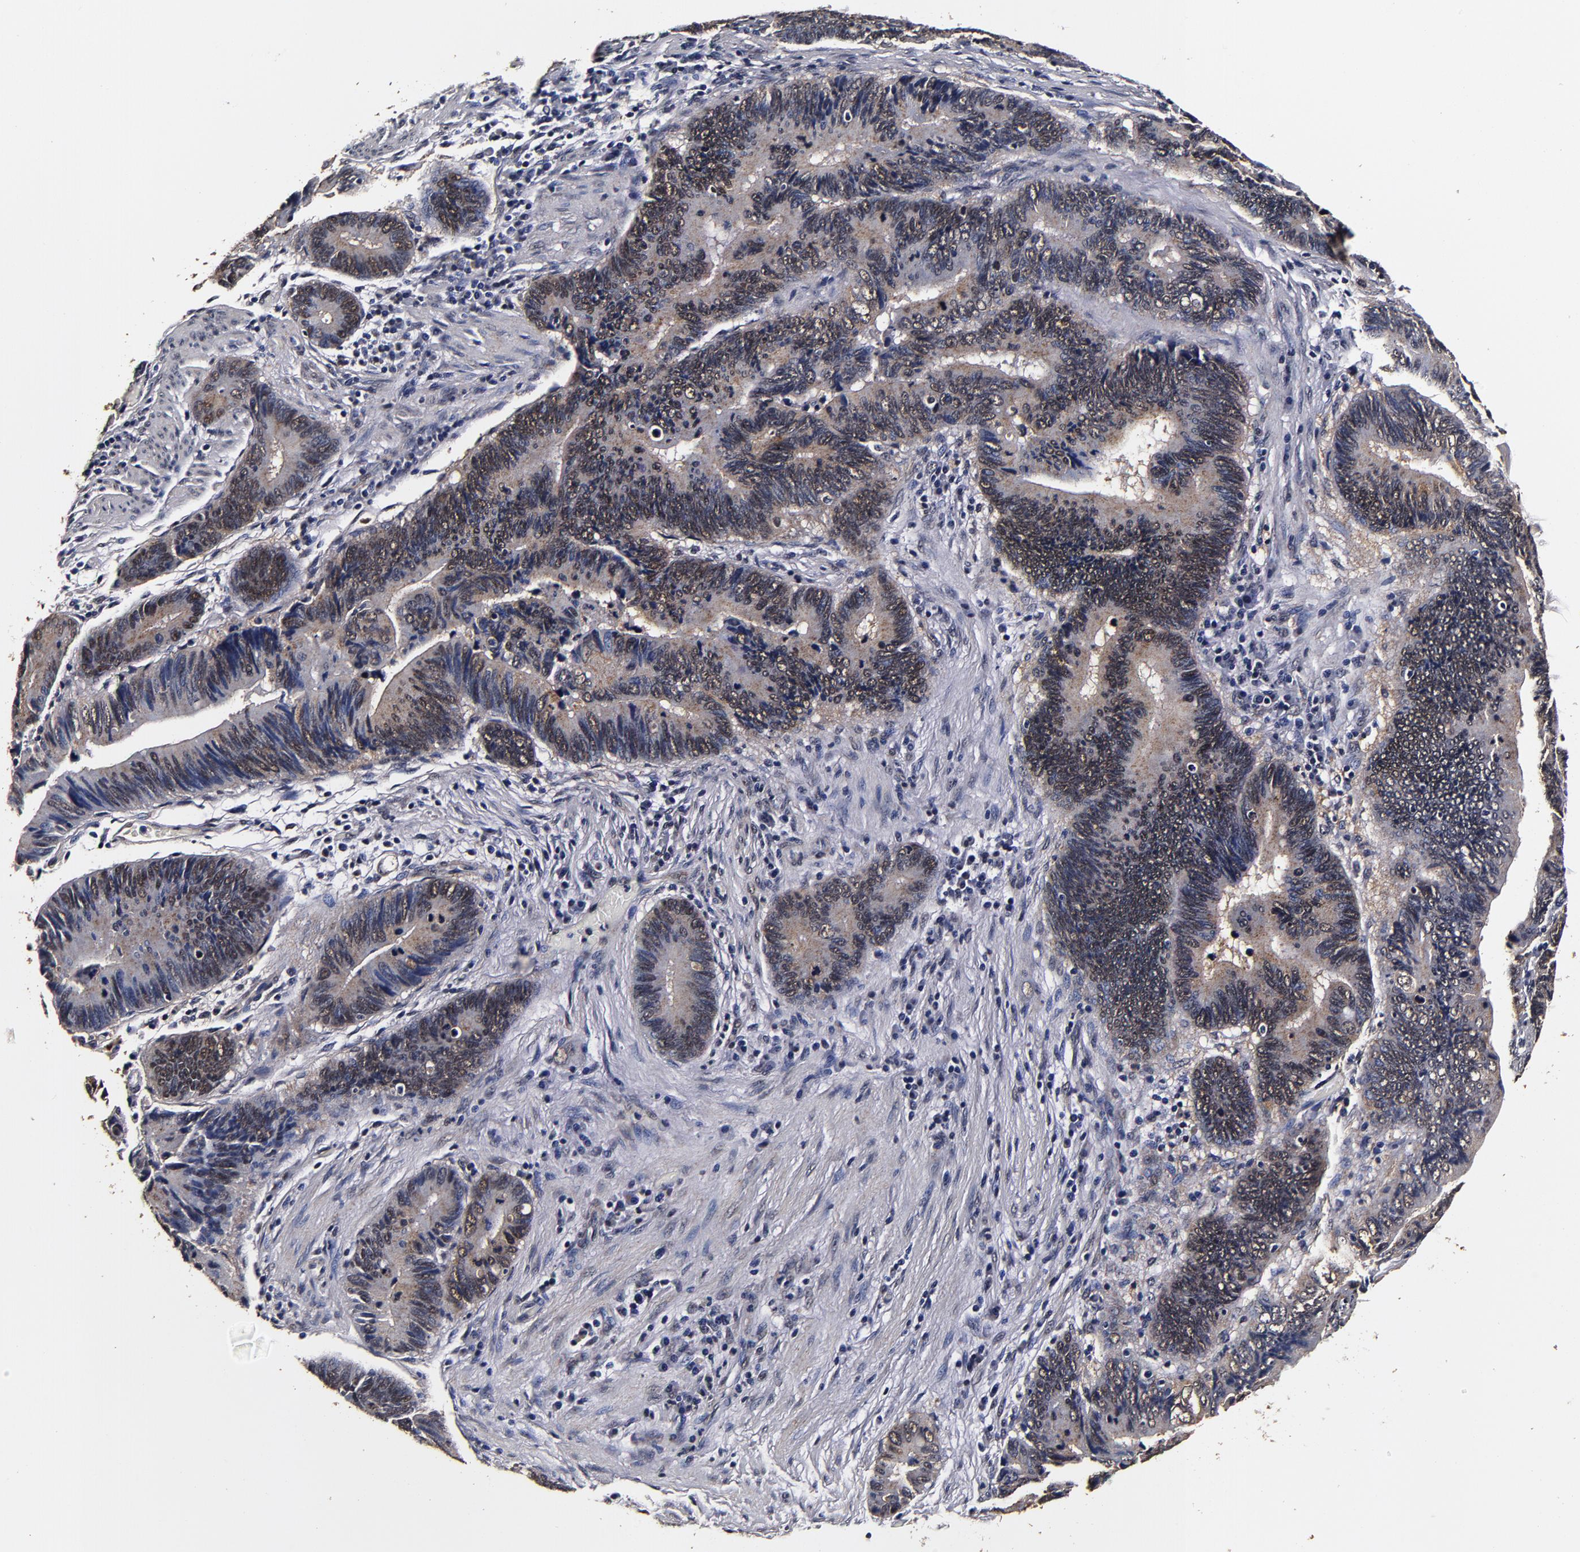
{"staining": {"intensity": "strong", "quantity": ">75%", "location": "cytoplasmic/membranous"}, "tissue": "pancreatic cancer", "cell_type": "Tumor cells", "image_type": "cancer", "snomed": [{"axis": "morphology", "description": "Adenocarcinoma, NOS"}, {"axis": "topography", "description": "Pancreas"}], "caption": "Protein staining of pancreatic cancer tissue demonstrates strong cytoplasmic/membranous expression in about >75% of tumor cells.", "gene": "MMP15", "patient": {"sex": "female", "age": 70}}